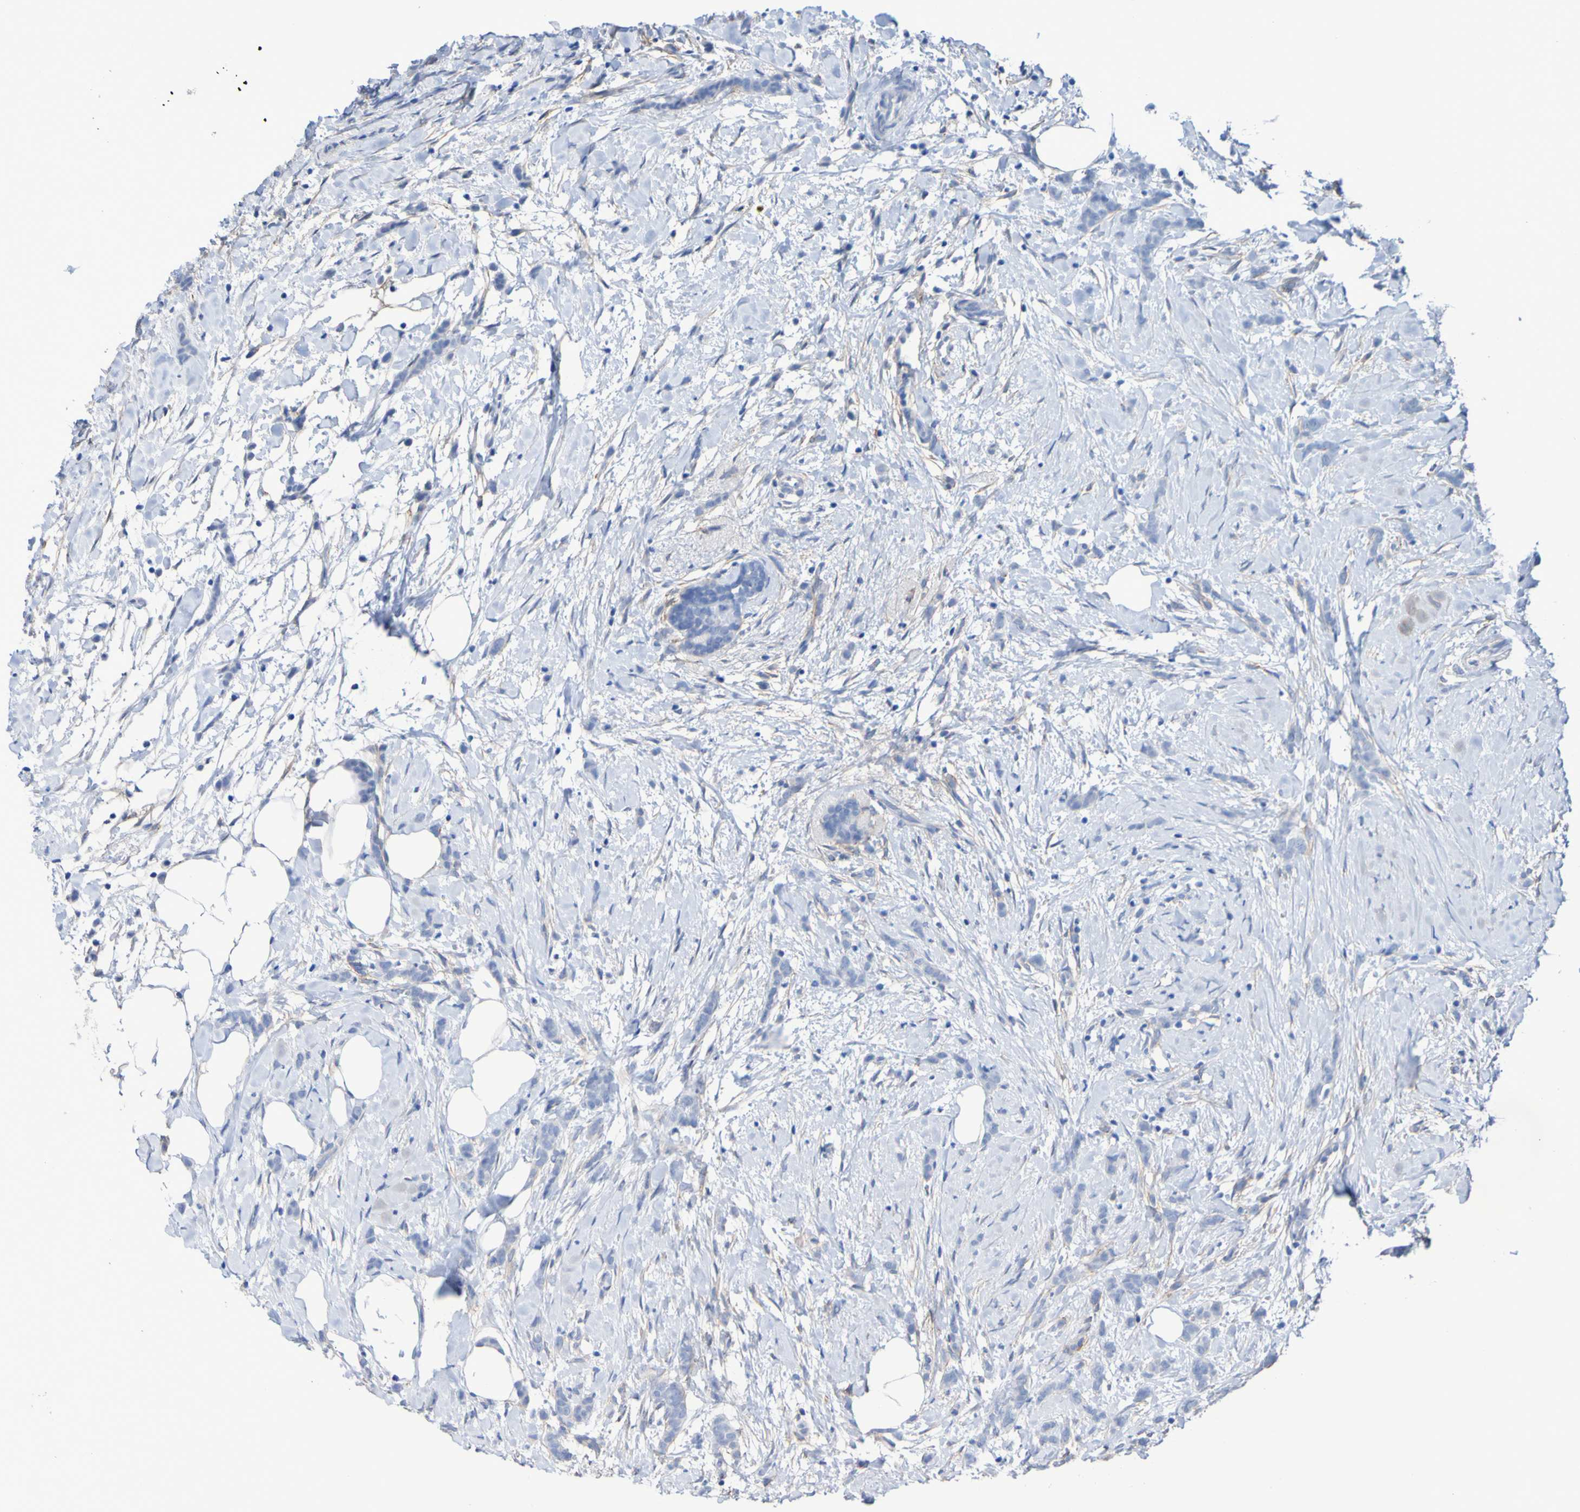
{"staining": {"intensity": "negative", "quantity": "none", "location": "none"}, "tissue": "breast cancer", "cell_type": "Tumor cells", "image_type": "cancer", "snomed": [{"axis": "morphology", "description": "Lobular carcinoma, in situ"}, {"axis": "morphology", "description": "Lobular carcinoma"}, {"axis": "topography", "description": "Breast"}], "caption": "High power microscopy histopathology image of an immunohistochemistry image of breast lobular carcinoma in situ, revealing no significant expression in tumor cells.", "gene": "SGCB", "patient": {"sex": "female", "age": 41}}